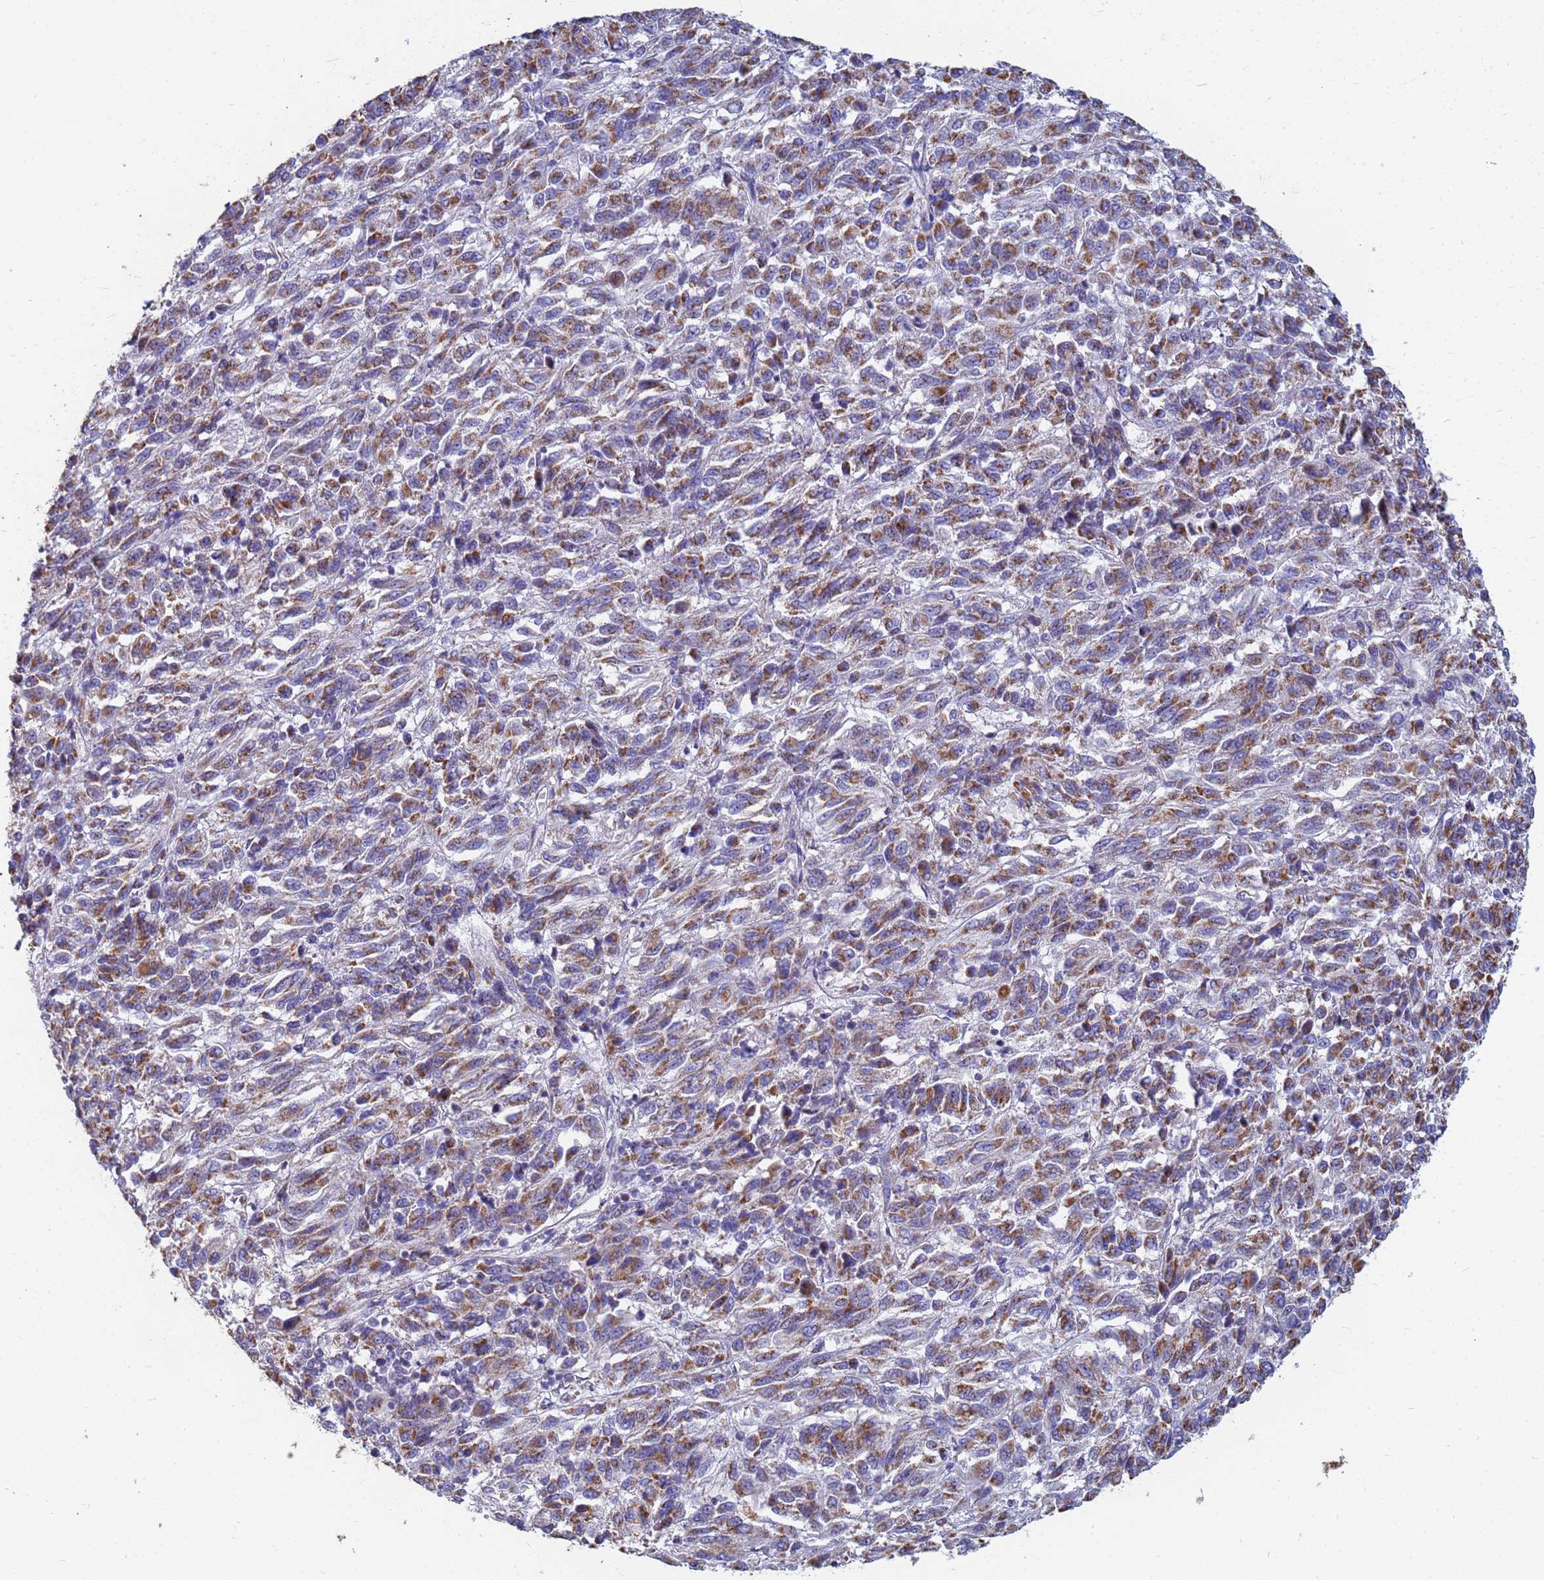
{"staining": {"intensity": "moderate", "quantity": ">75%", "location": "cytoplasmic/membranous"}, "tissue": "melanoma", "cell_type": "Tumor cells", "image_type": "cancer", "snomed": [{"axis": "morphology", "description": "Malignant melanoma, Metastatic site"}, {"axis": "topography", "description": "Lung"}], "caption": "Melanoma stained for a protein (brown) shows moderate cytoplasmic/membranous positive staining in about >75% of tumor cells.", "gene": "UQCRH", "patient": {"sex": "male", "age": 64}}